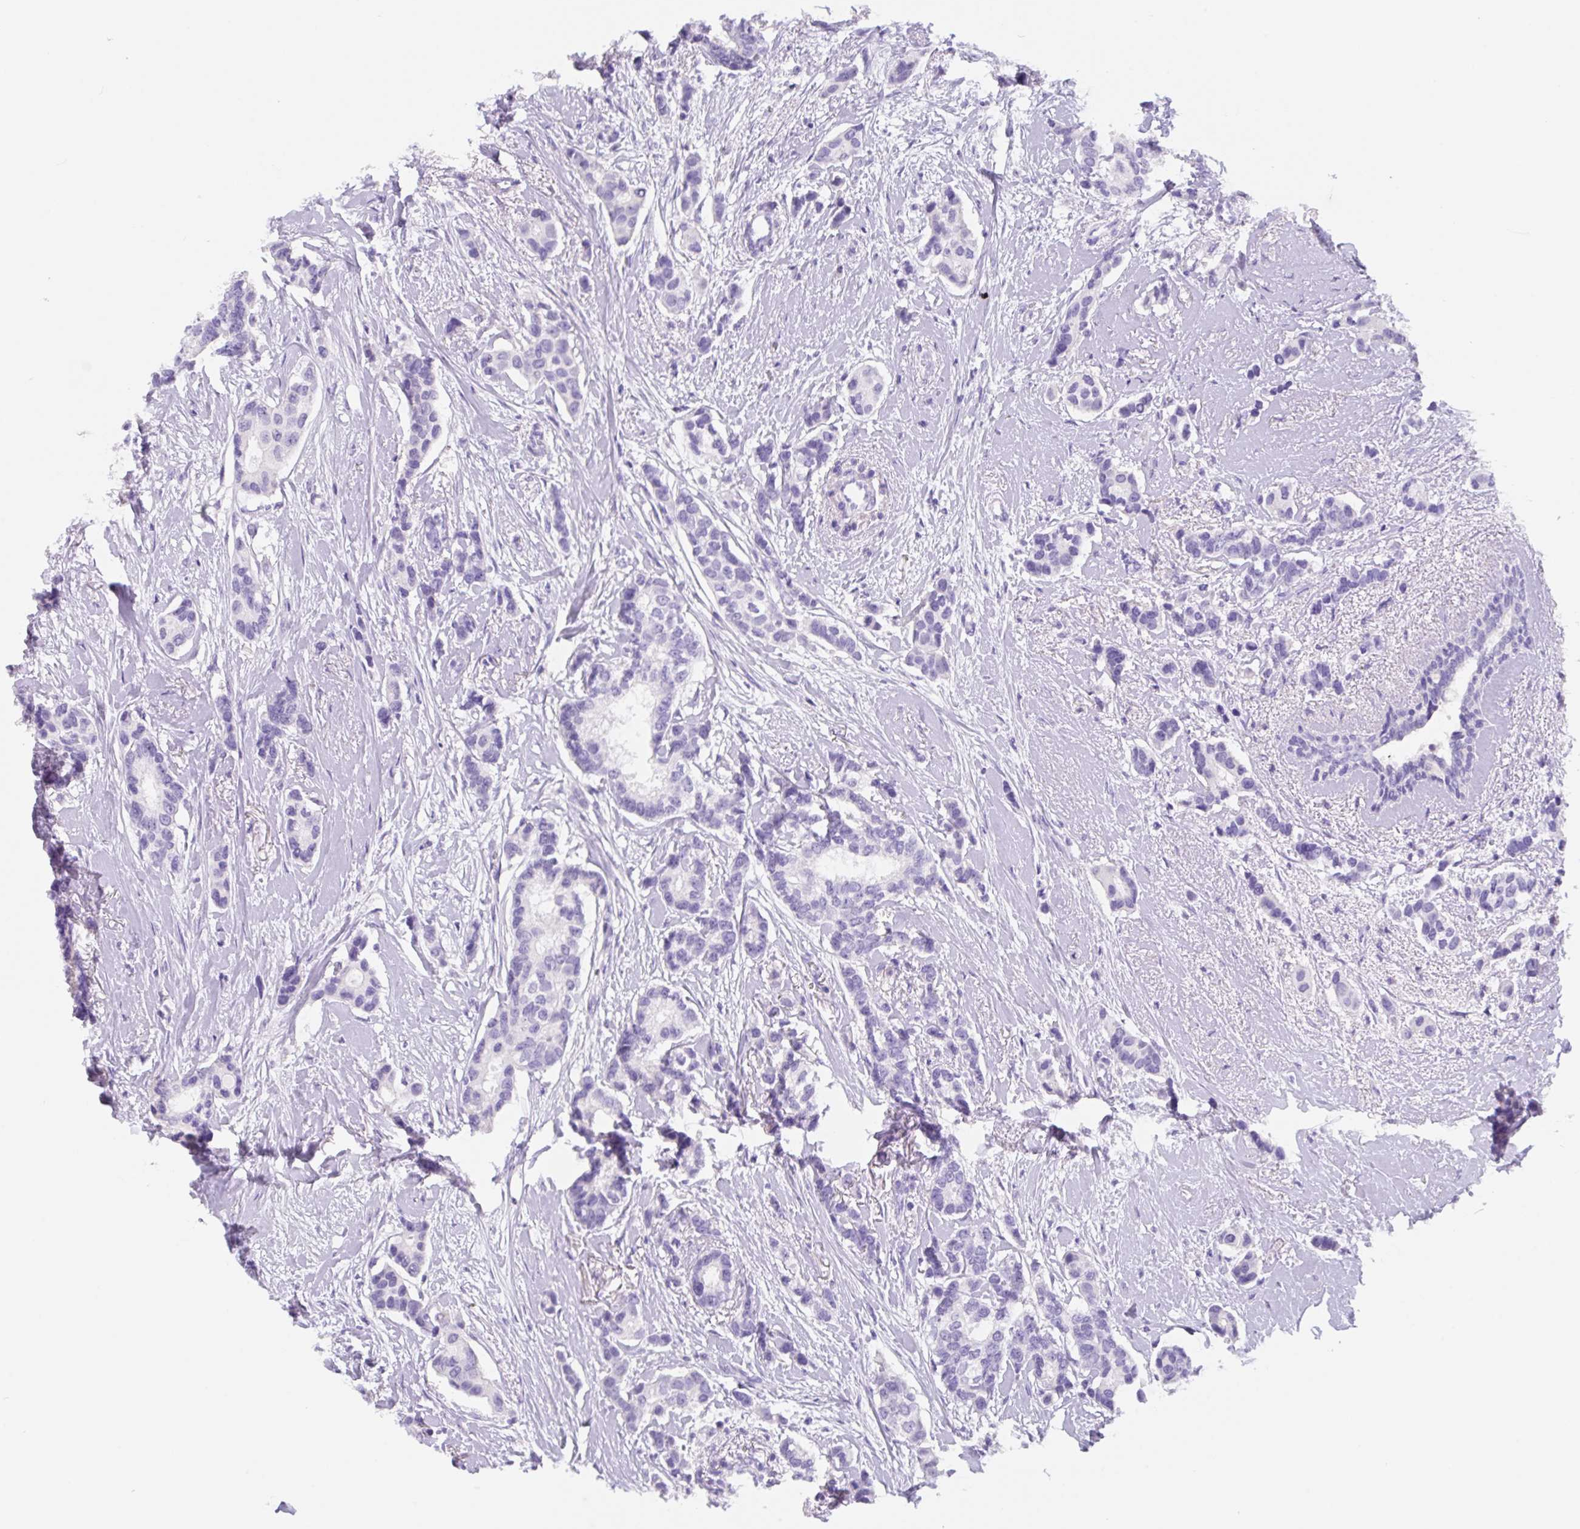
{"staining": {"intensity": "negative", "quantity": "none", "location": "none"}, "tissue": "breast cancer", "cell_type": "Tumor cells", "image_type": "cancer", "snomed": [{"axis": "morphology", "description": "Duct carcinoma"}, {"axis": "topography", "description": "Breast"}], "caption": "A photomicrograph of human breast intraductal carcinoma is negative for staining in tumor cells. (DAB (3,3'-diaminobenzidine) immunohistochemistry (IHC) with hematoxylin counter stain).", "gene": "KLK8", "patient": {"sex": "female", "age": 73}}